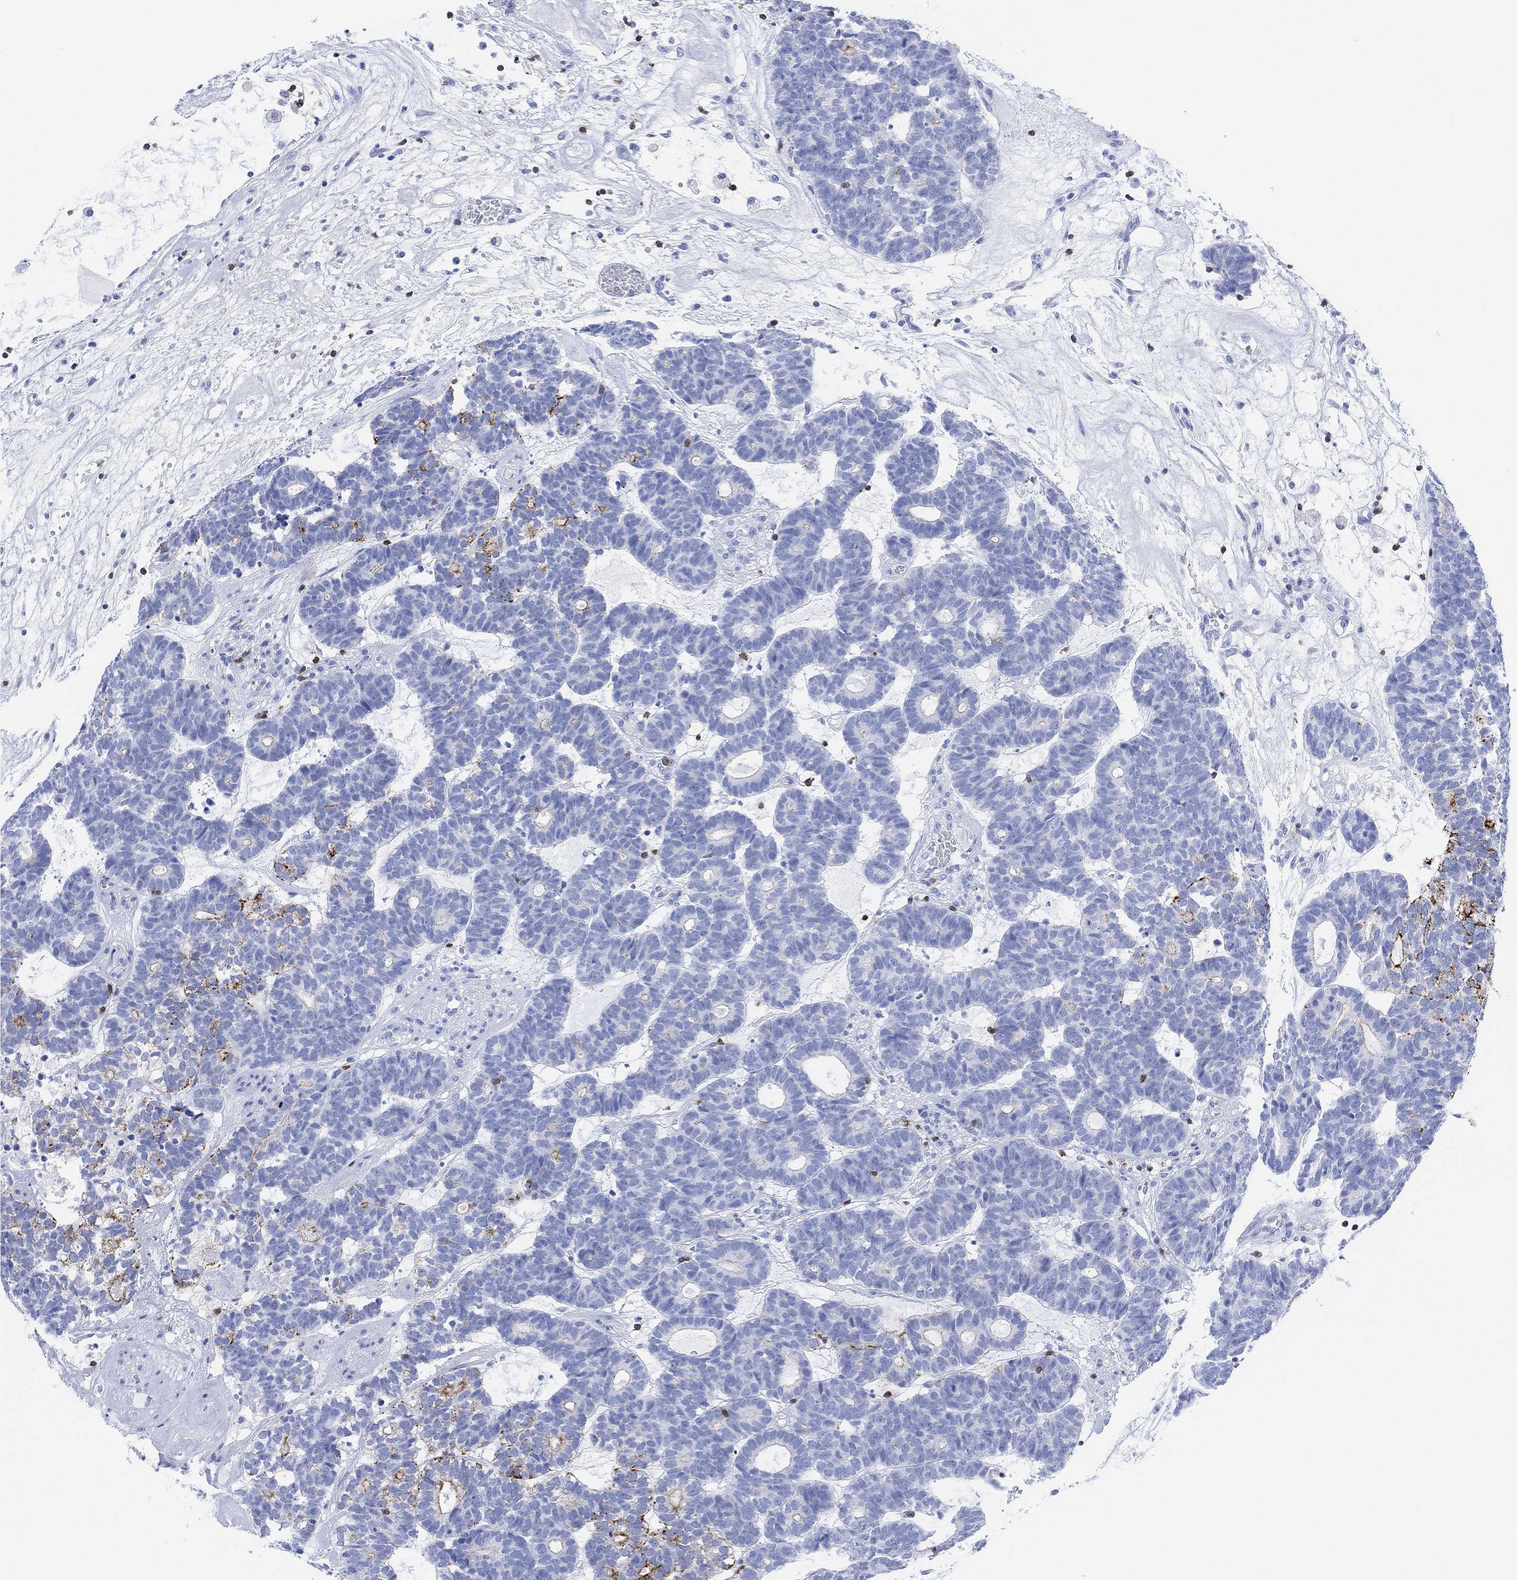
{"staining": {"intensity": "strong", "quantity": "<25%", "location": "cytoplasmic/membranous"}, "tissue": "head and neck cancer", "cell_type": "Tumor cells", "image_type": "cancer", "snomed": [{"axis": "morphology", "description": "Adenocarcinoma, NOS"}, {"axis": "topography", "description": "Head-Neck"}], "caption": "Immunohistochemistry of human head and neck cancer (adenocarcinoma) exhibits medium levels of strong cytoplasmic/membranous positivity in approximately <25% of tumor cells.", "gene": "GPR65", "patient": {"sex": "female", "age": 81}}